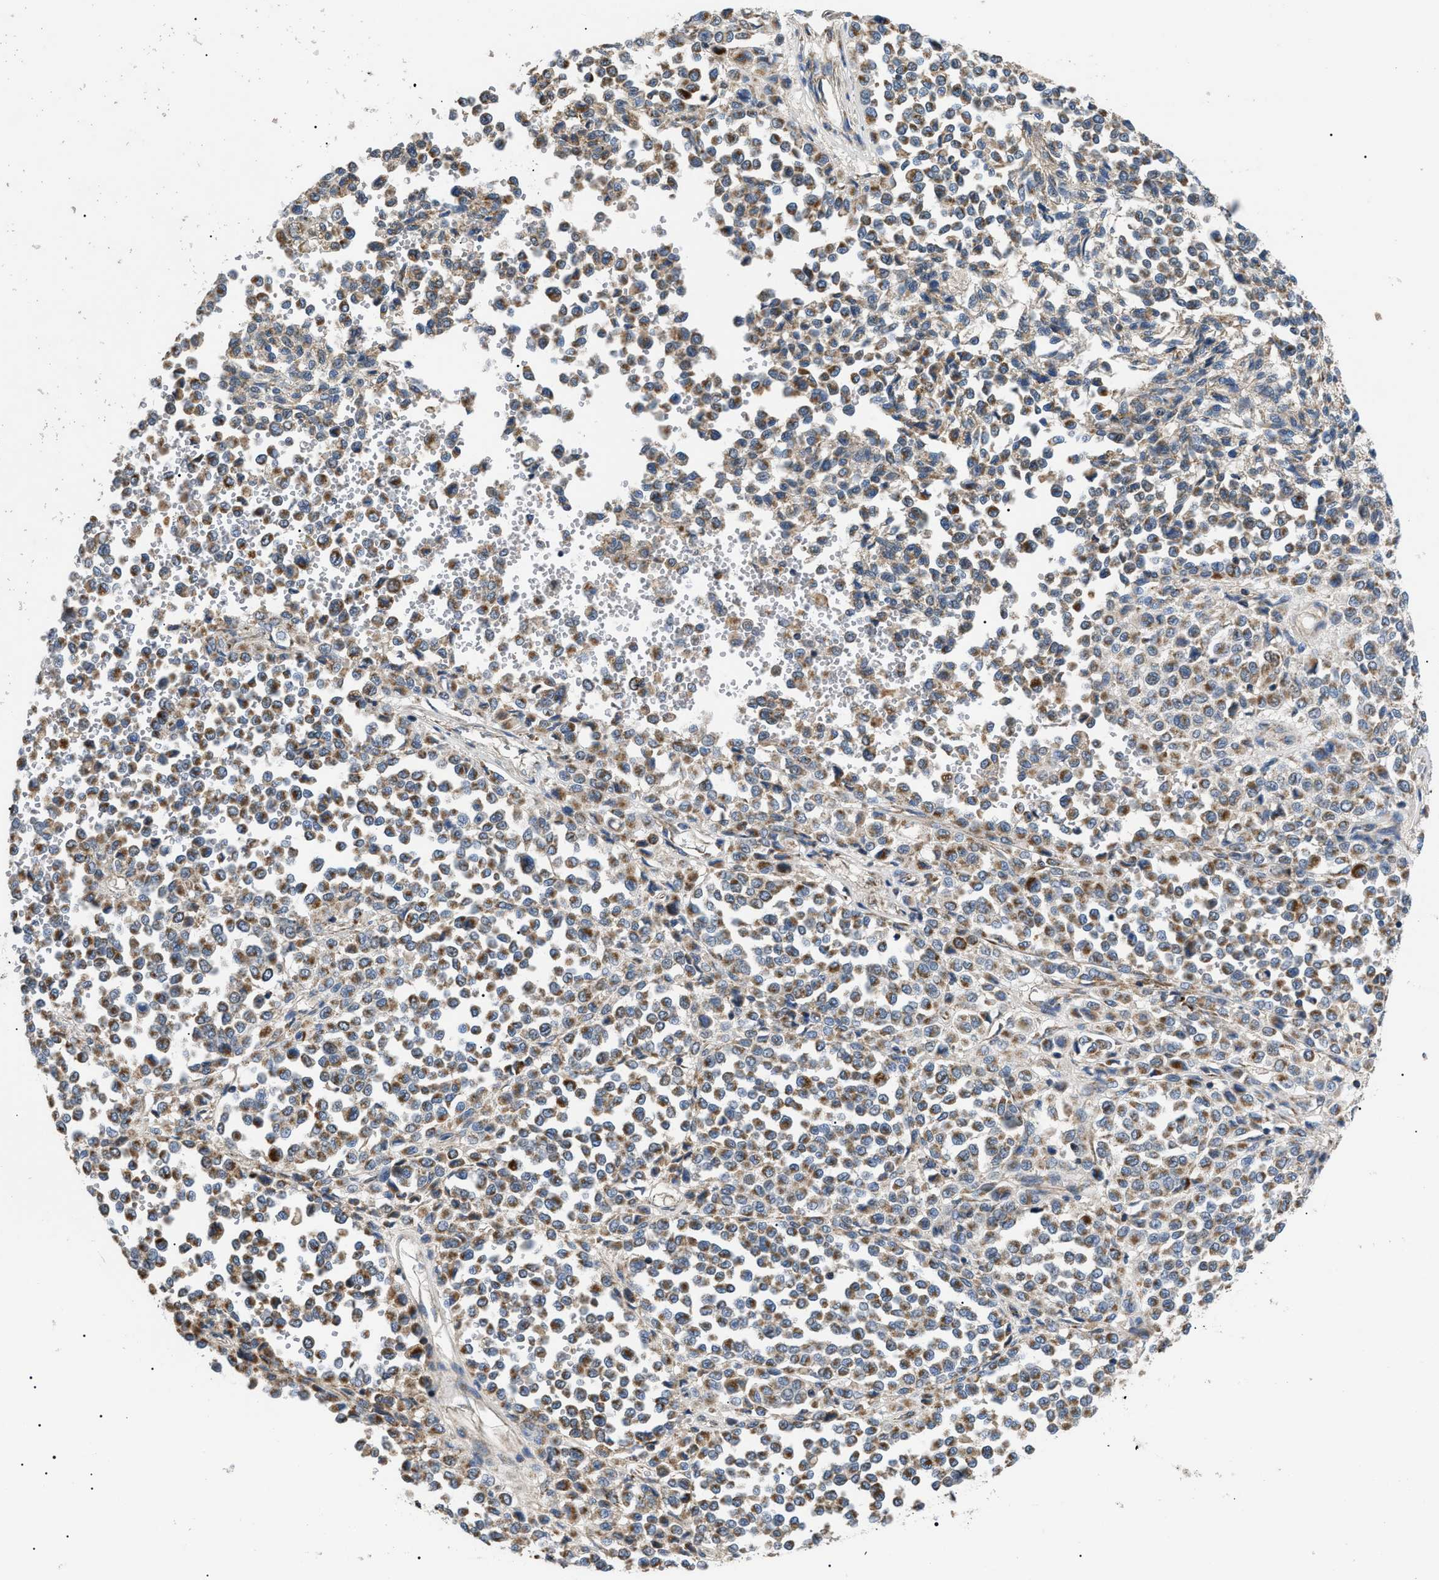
{"staining": {"intensity": "moderate", "quantity": ">75%", "location": "cytoplasmic/membranous"}, "tissue": "melanoma", "cell_type": "Tumor cells", "image_type": "cancer", "snomed": [{"axis": "morphology", "description": "Malignant melanoma, Metastatic site"}, {"axis": "topography", "description": "Pancreas"}], "caption": "An image showing moderate cytoplasmic/membranous positivity in about >75% of tumor cells in malignant melanoma (metastatic site), as visualized by brown immunohistochemical staining.", "gene": "TOMM6", "patient": {"sex": "female", "age": 30}}